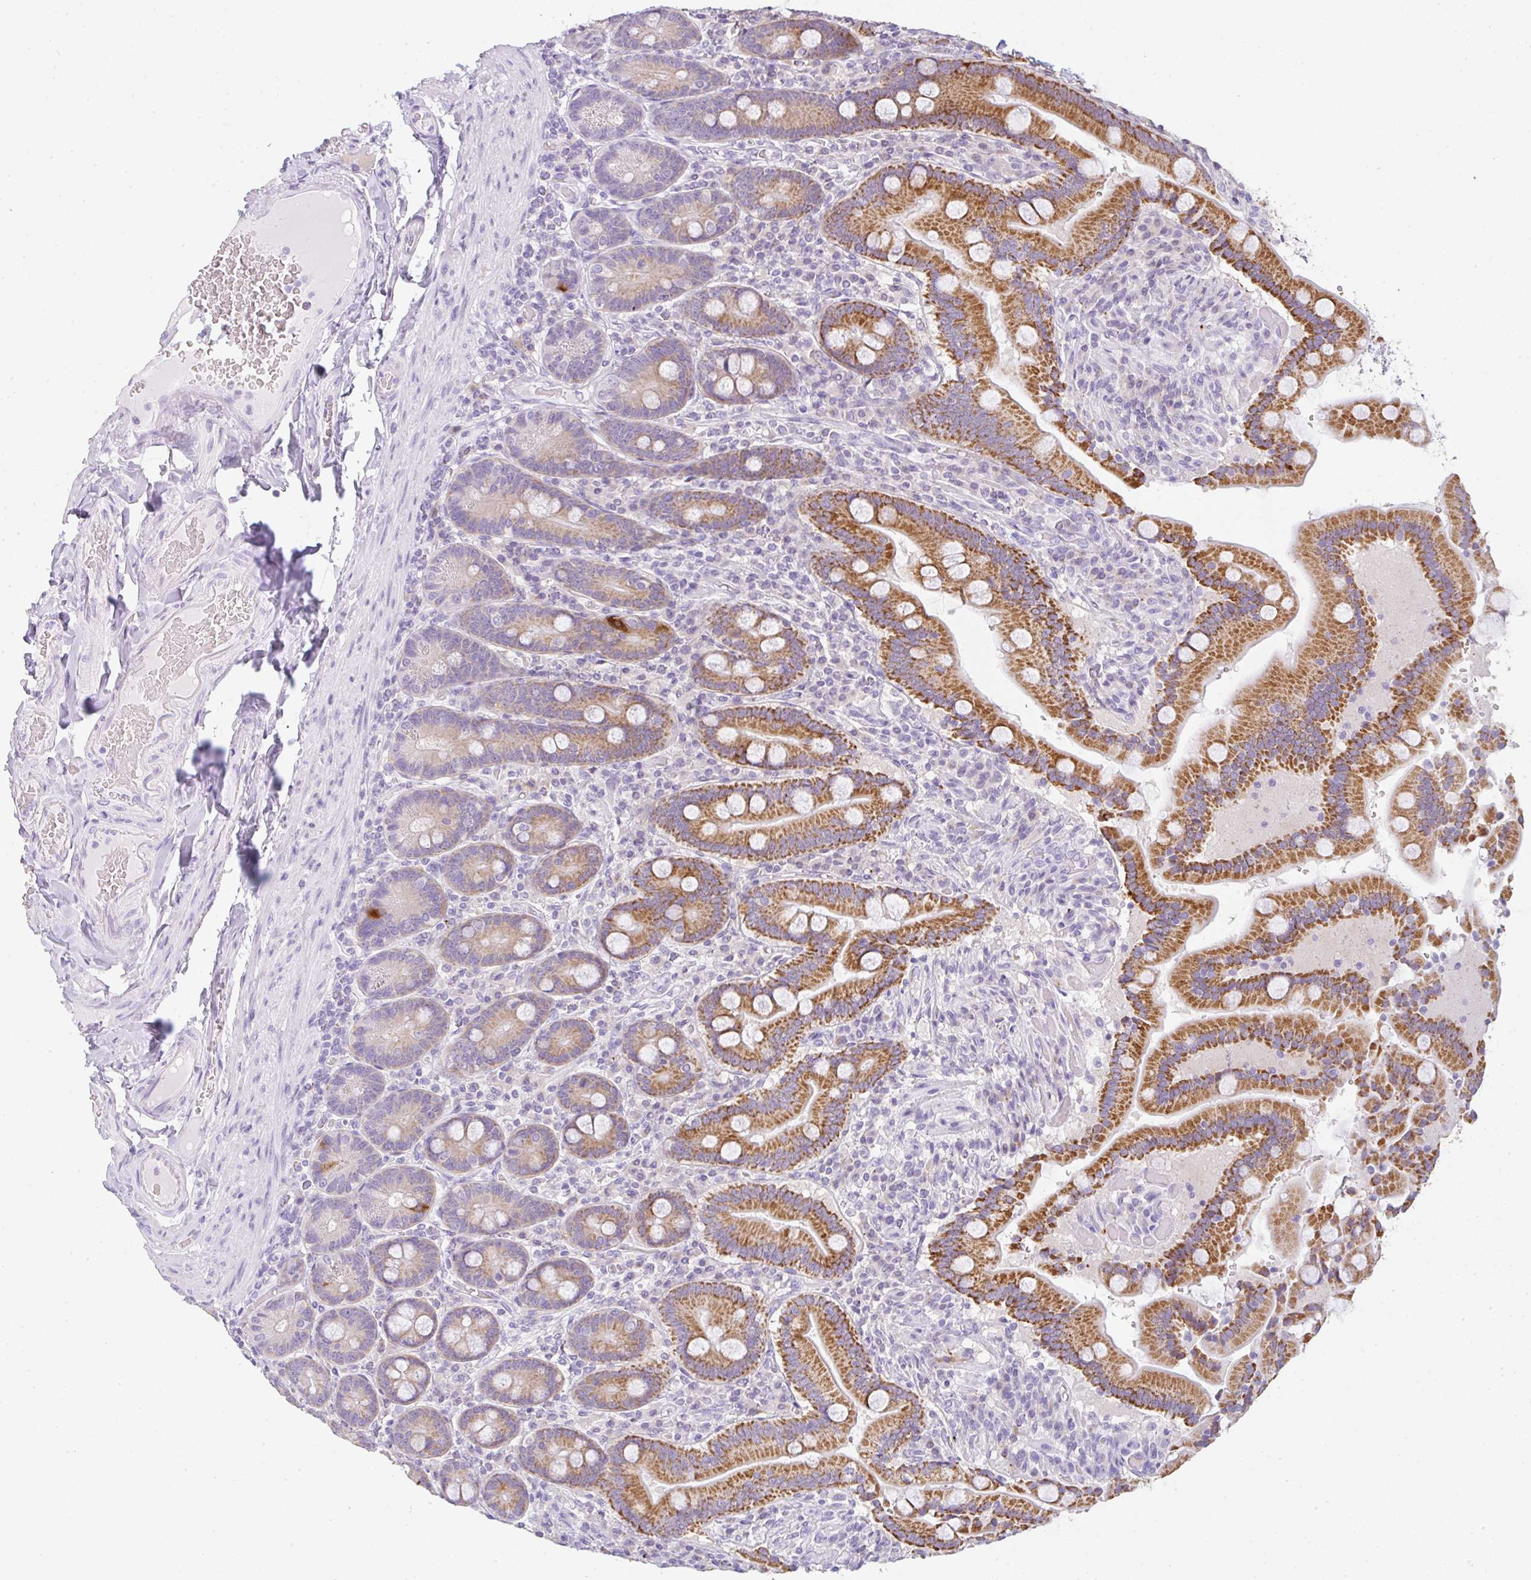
{"staining": {"intensity": "strong", "quantity": ">75%", "location": "cytoplasmic/membranous"}, "tissue": "duodenum", "cell_type": "Glandular cells", "image_type": "normal", "snomed": [{"axis": "morphology", "description": "Normal tissue, NOS"}, {"axis": "topography", "description": "Duodenum"}], "caption": "Duodenum stained for a protein exhibits strong cytoplasmic/membranous positivity in glandular cells.", "gene": "LPAR4", "patient": {"sex": "female", "age": 62}}